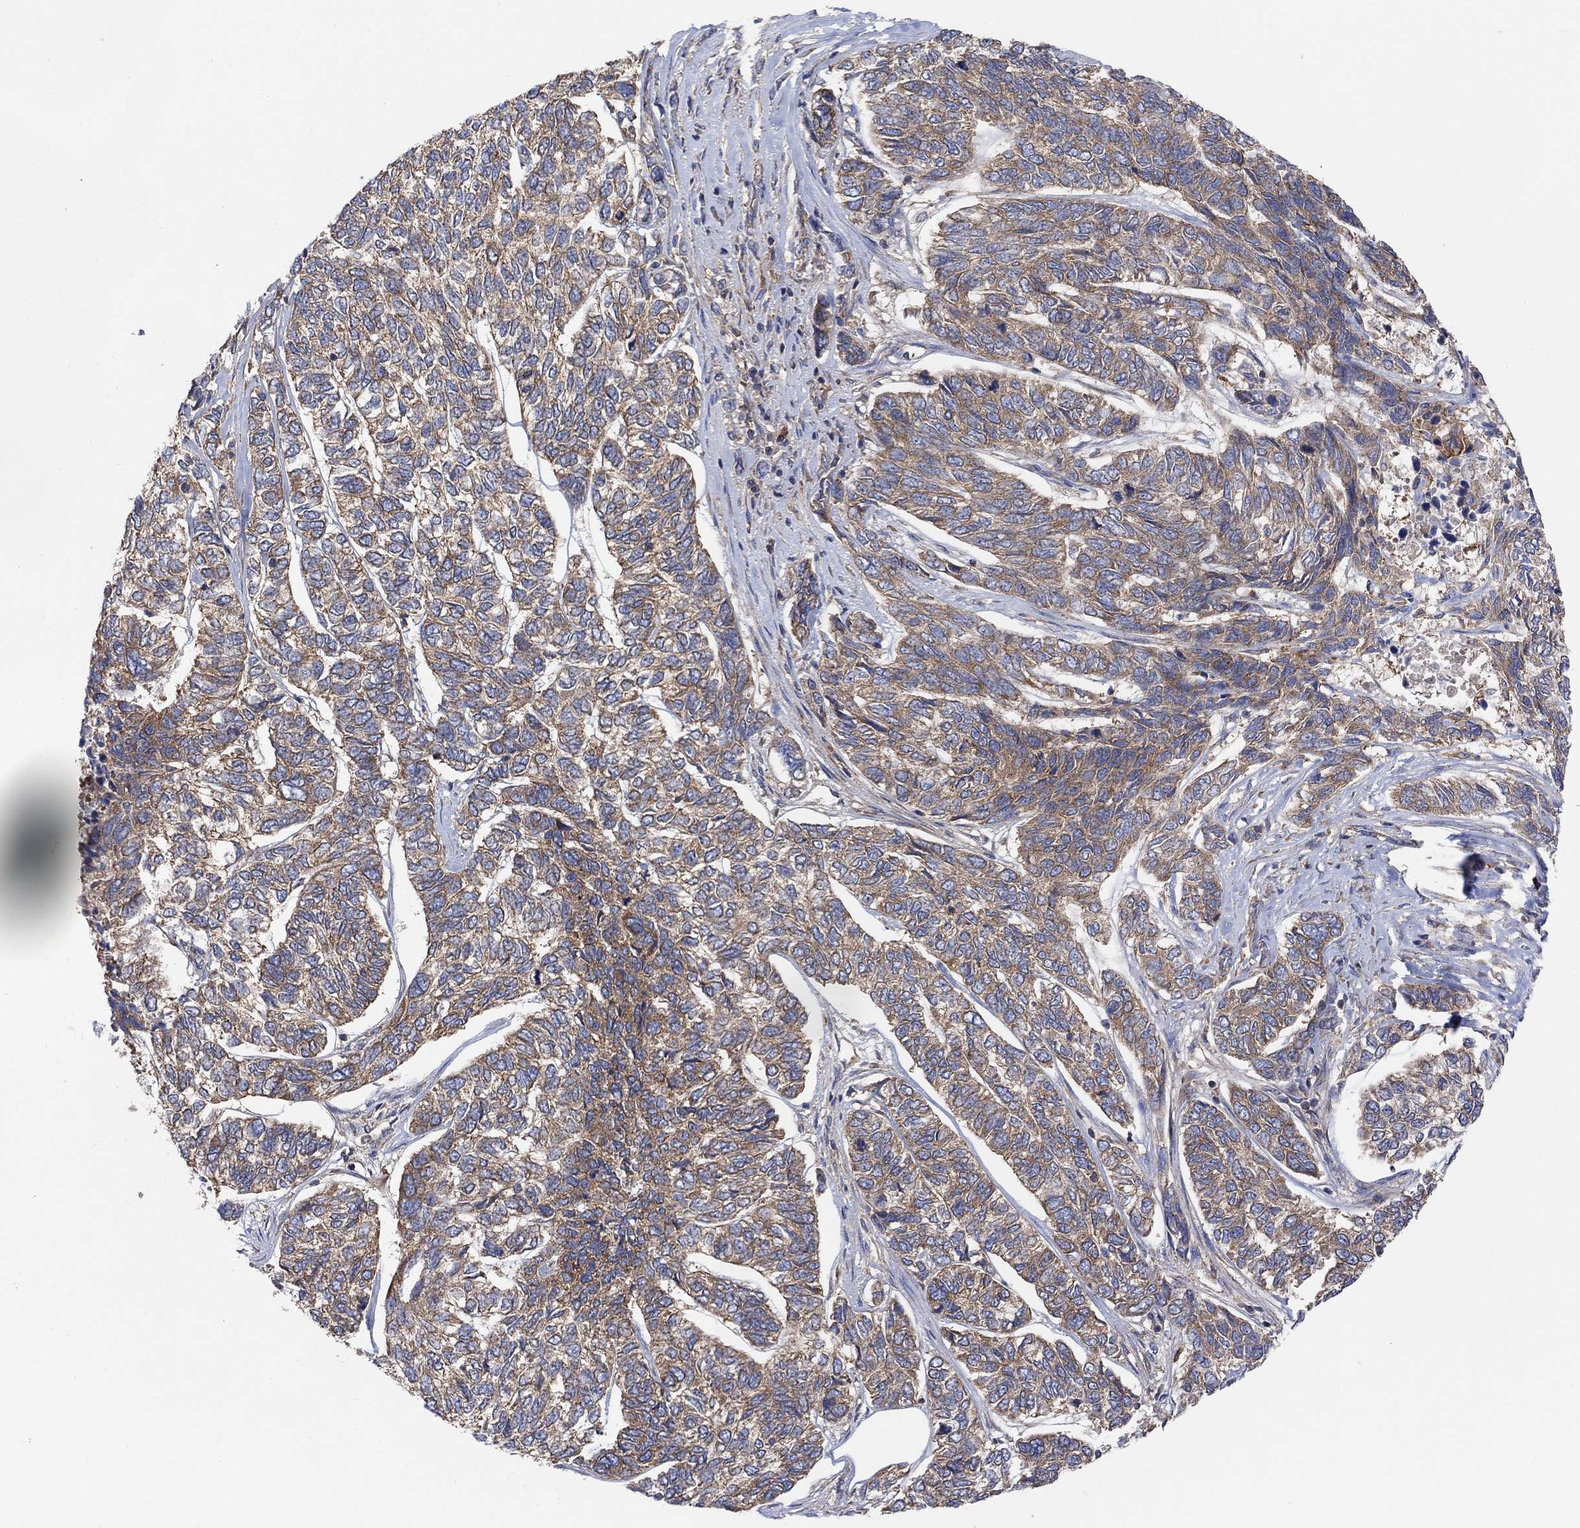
{"staining": {"intensity": "moderate", "quantity": "<25%", "location": "cytoplasmic/membranous"}, "tissue": "skin cancer", "cell_type": "Tumor cells", "image_type": "cancer", "snomed": [{"axis": "morphology", "description": "Basal cell carcinoma"}, {"axis": "topography", "description": "Skin"}], "caption": "Immunohistochemical staining of human skin cancer (basal cell carcinoma) exhibits low levels of moderate cytoplasmic/membranous protein staining in about <25% of tumor cells.", "gene": "BLOC1S3", "patient": {"sex": "female", "age": 65}}